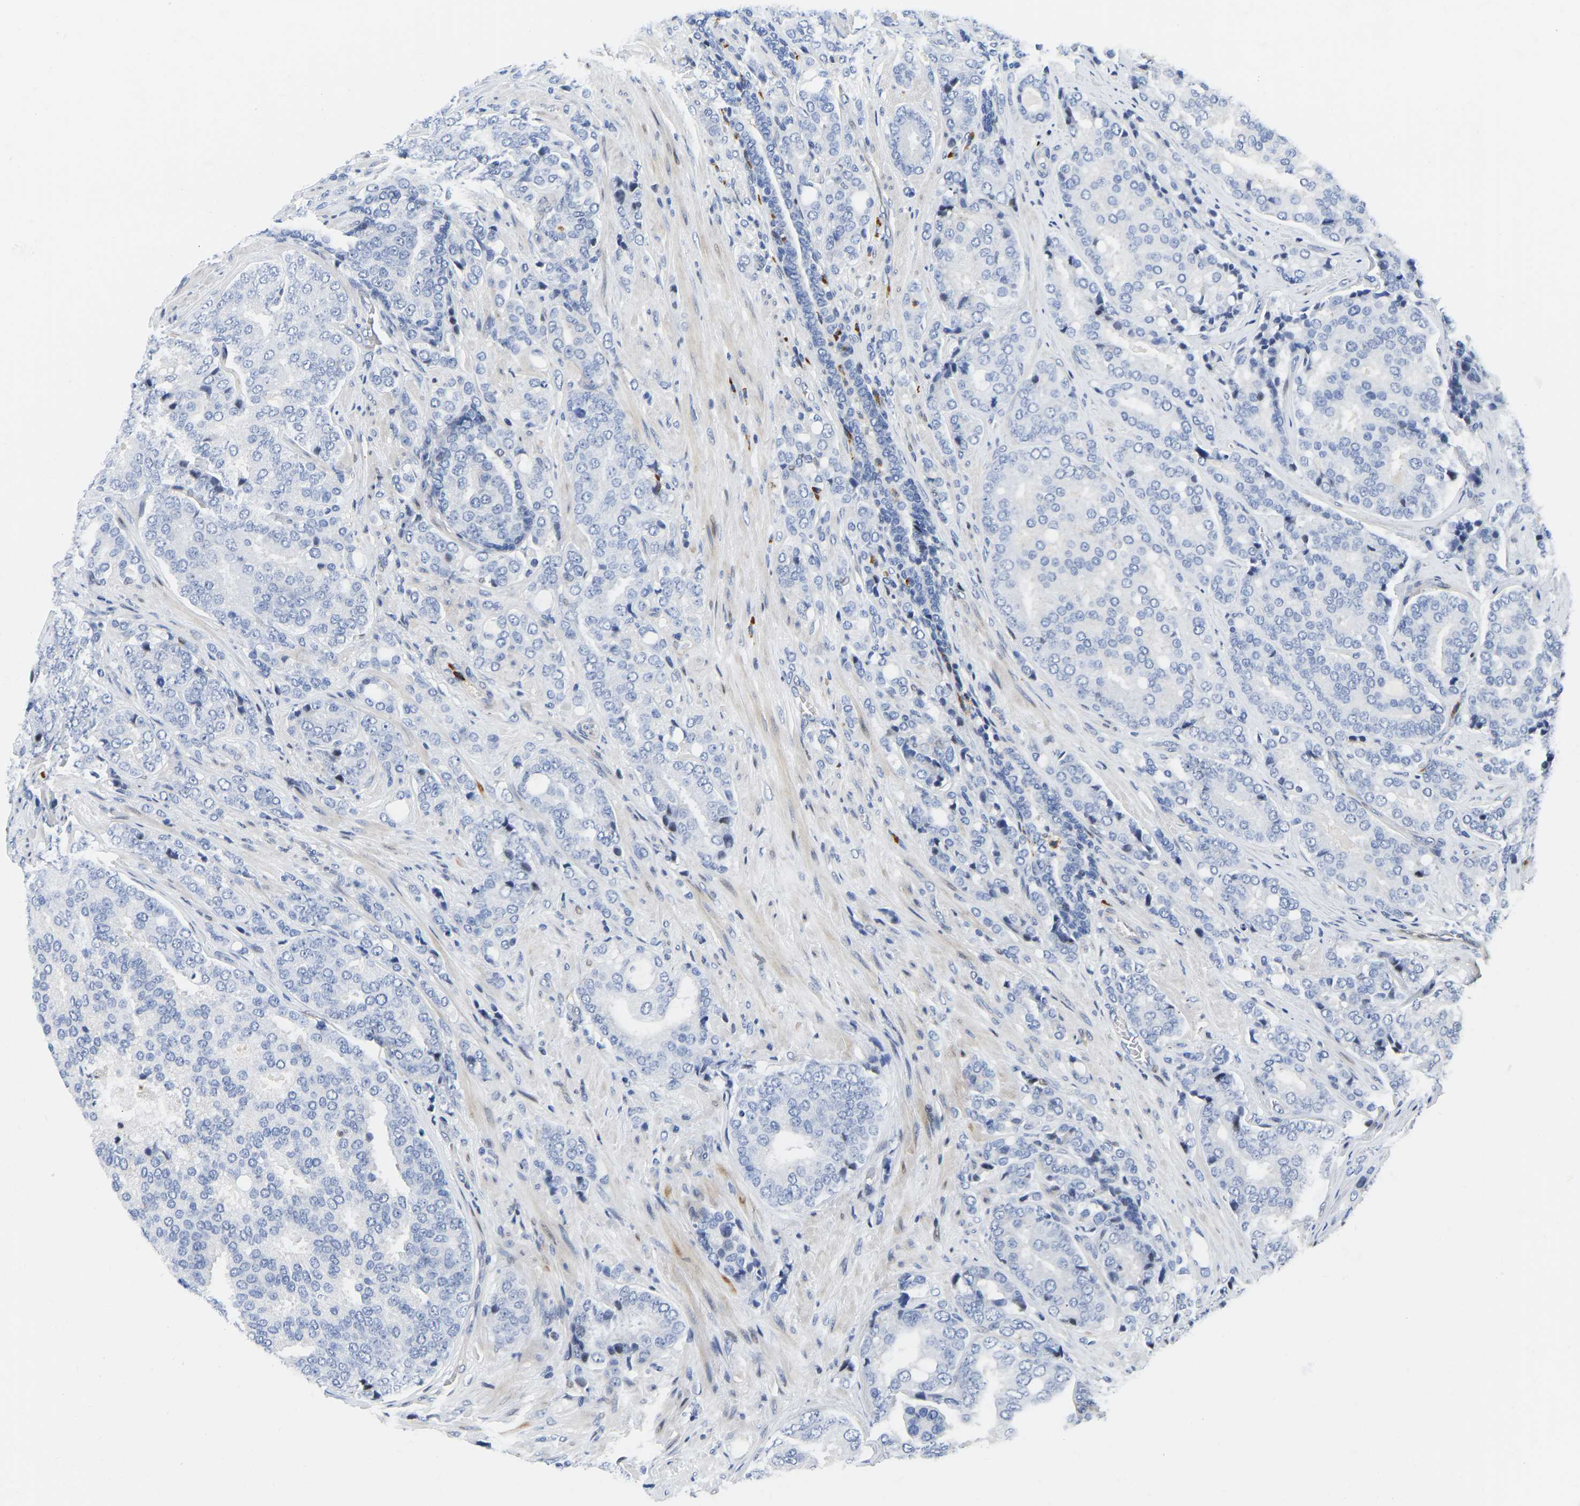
{"staining": {"intensity": "negative", "quantity": "none", "location": "none"}, "tissue": "prostate cancer", "cell_type": "Tumor cells", "image_type": "cancer", "snomed": [{"axis": "morphology", "description": "Adenocarcinoma, High grade"}, {"axis": "topography", "description": "Prostate"}], "caption": "A high-resolution histopathology image shows IHC staining of prostate adenocarcinoma (high-grade), which exhibits no significant positivity in tumor cells.", "gene": "HDAC5", "patient": {"sex": "male", "age": 50}}